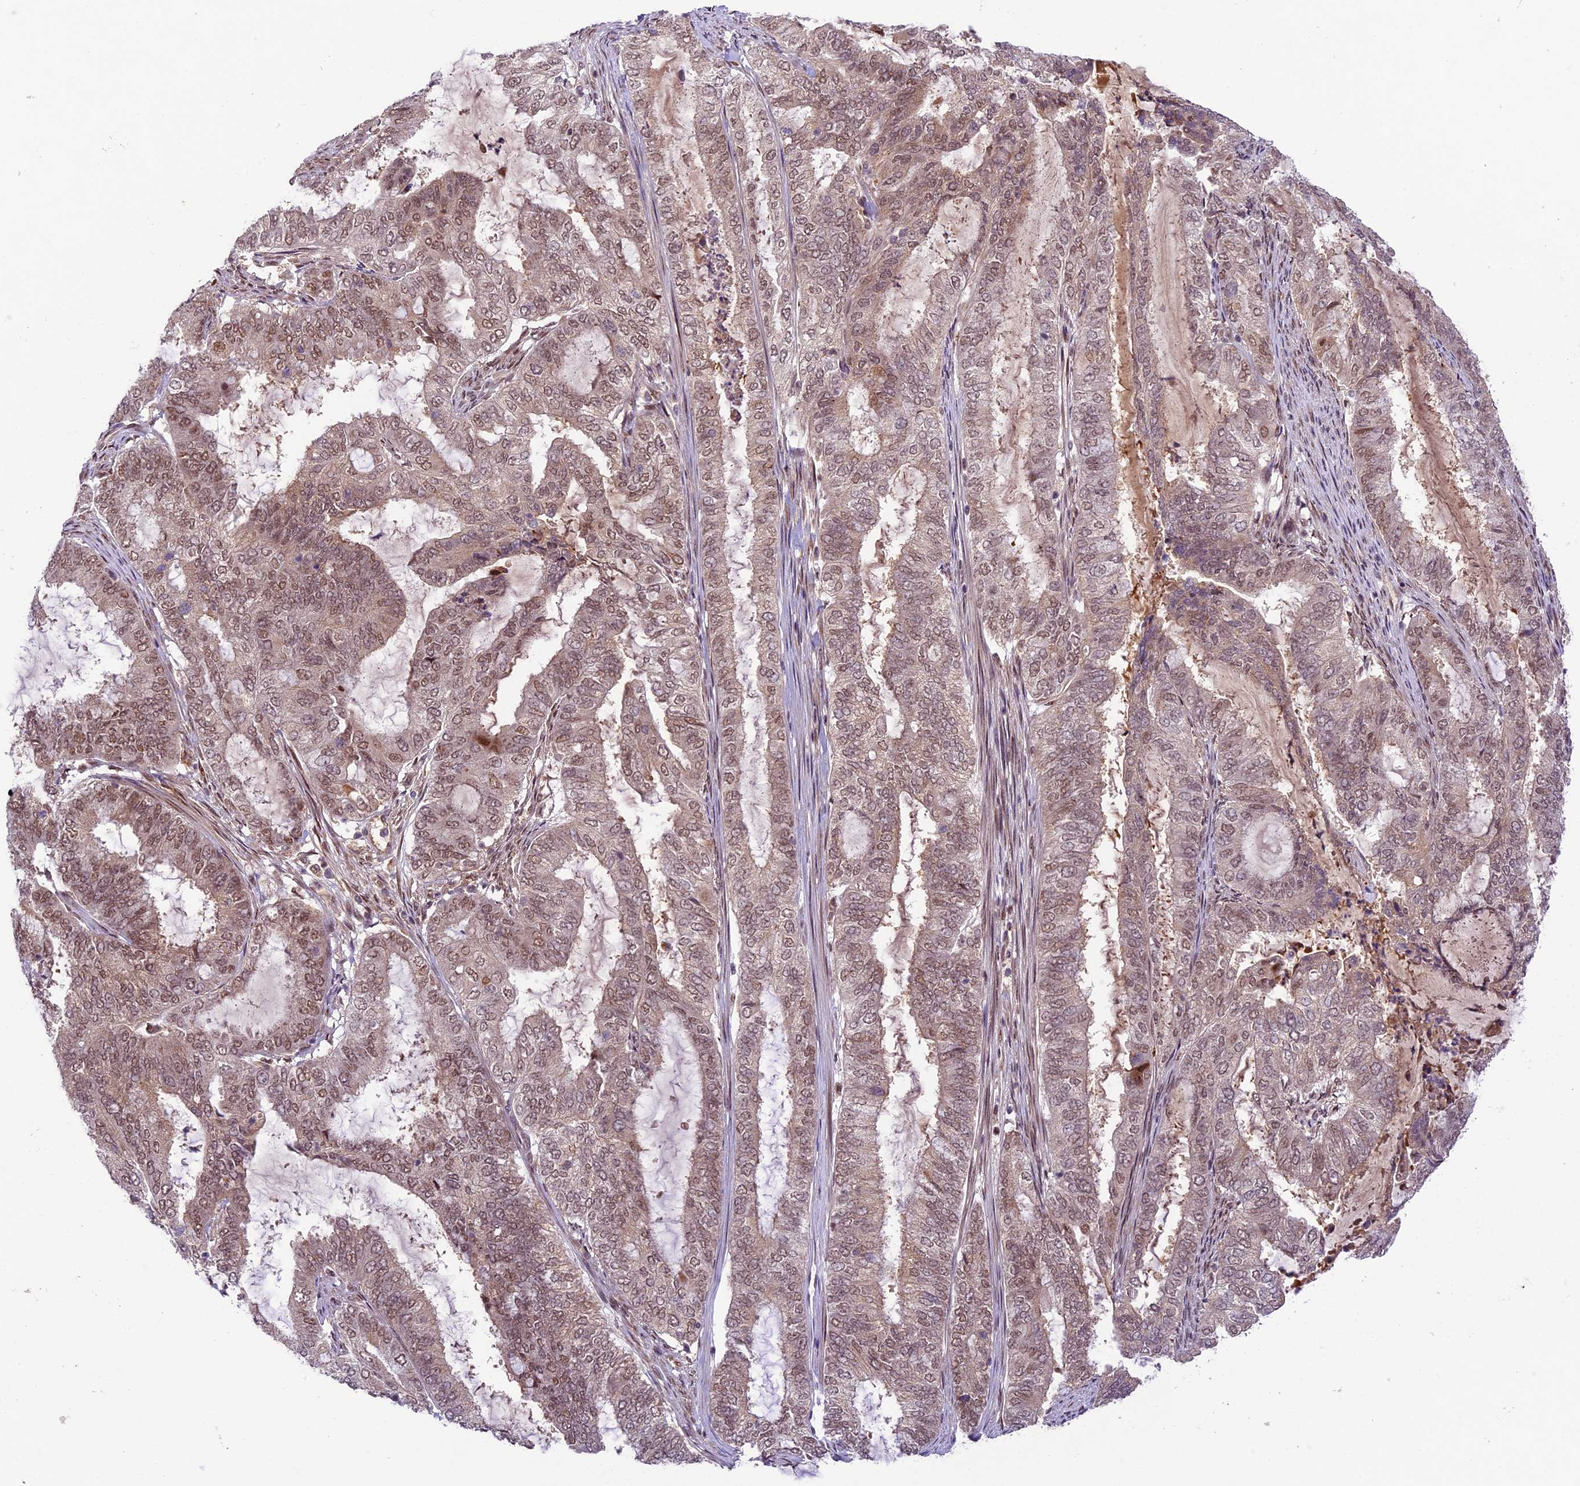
{"staining": {"intensity": "moderate", "quantity": ">75%", "location": "nuclear"}, "tissue": "endometrial cancer", "cell_type": "Tumor cells", "image_type": "cancer", "snomed": [{"axis": "morphology", "description": "Adenocarcinoma, NOS"}, {"axis": "topography", "description": "Endometrium"}], "caption": "A high-resolution image shows immunohistochemistry (IHC) staining of endometrial cancer (adenocarcinoma), which shows moderate nuclear positivity in approximately >75% of tumor cells.", "gene": "NEK8", "patient": {"sex": "female", "age": 51}}